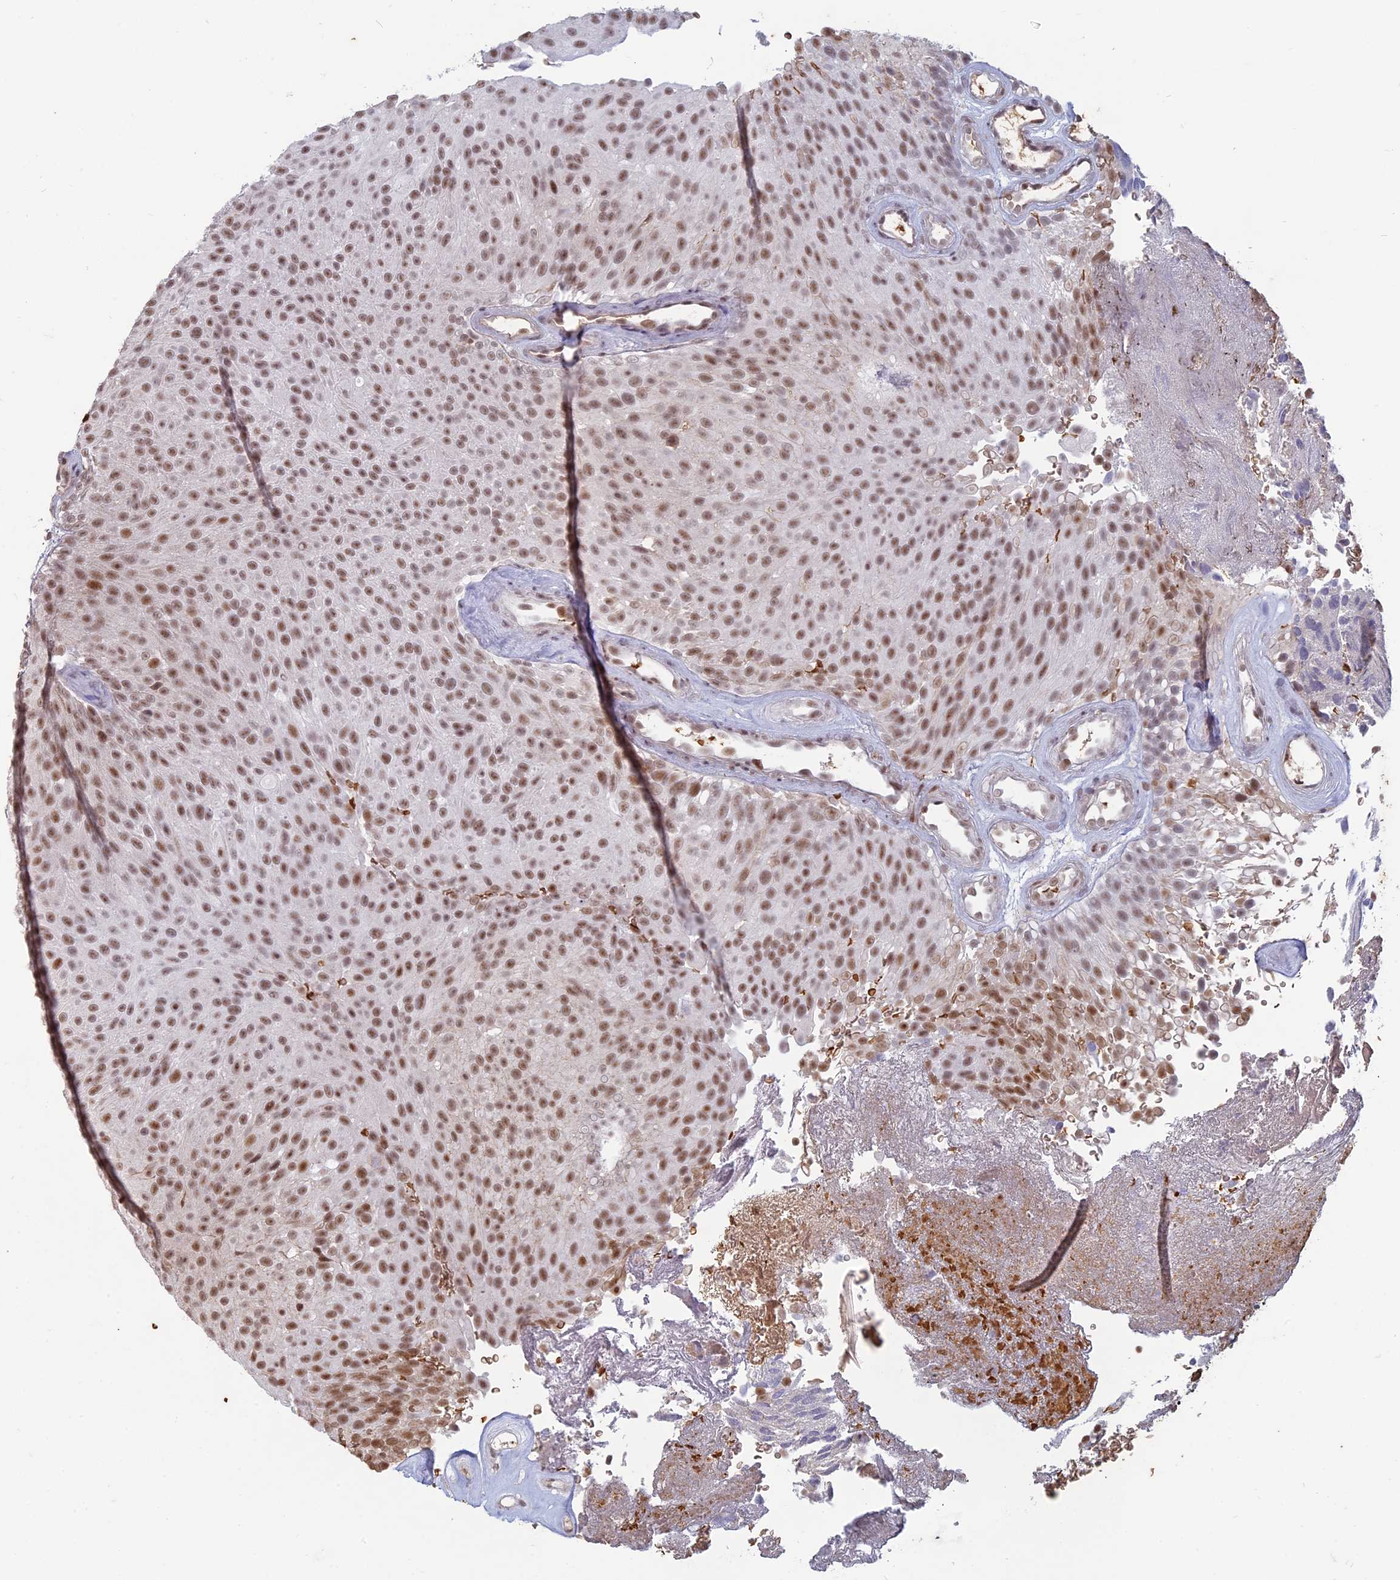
{"staining": {"intensity": "moderate", "quantity": ">75%", "location": "nuclear"}, "tissue": "urothelial cancer", "cell_type": "Tumor cells", "image_type": "cancer", "snomed": [{"axis": "morphology", "description": "Urothelial carcinoma, Low grade"}, {"axis": "topography", "description": "Urinary bladder"}], "caption": "Immunohistochemical staining of urothelial cancer reveals moderate nuclear protein expression in about >75% of tumor cells.", "gene": "MFAP1", "patient": {"sex": "male", "age": 78}}